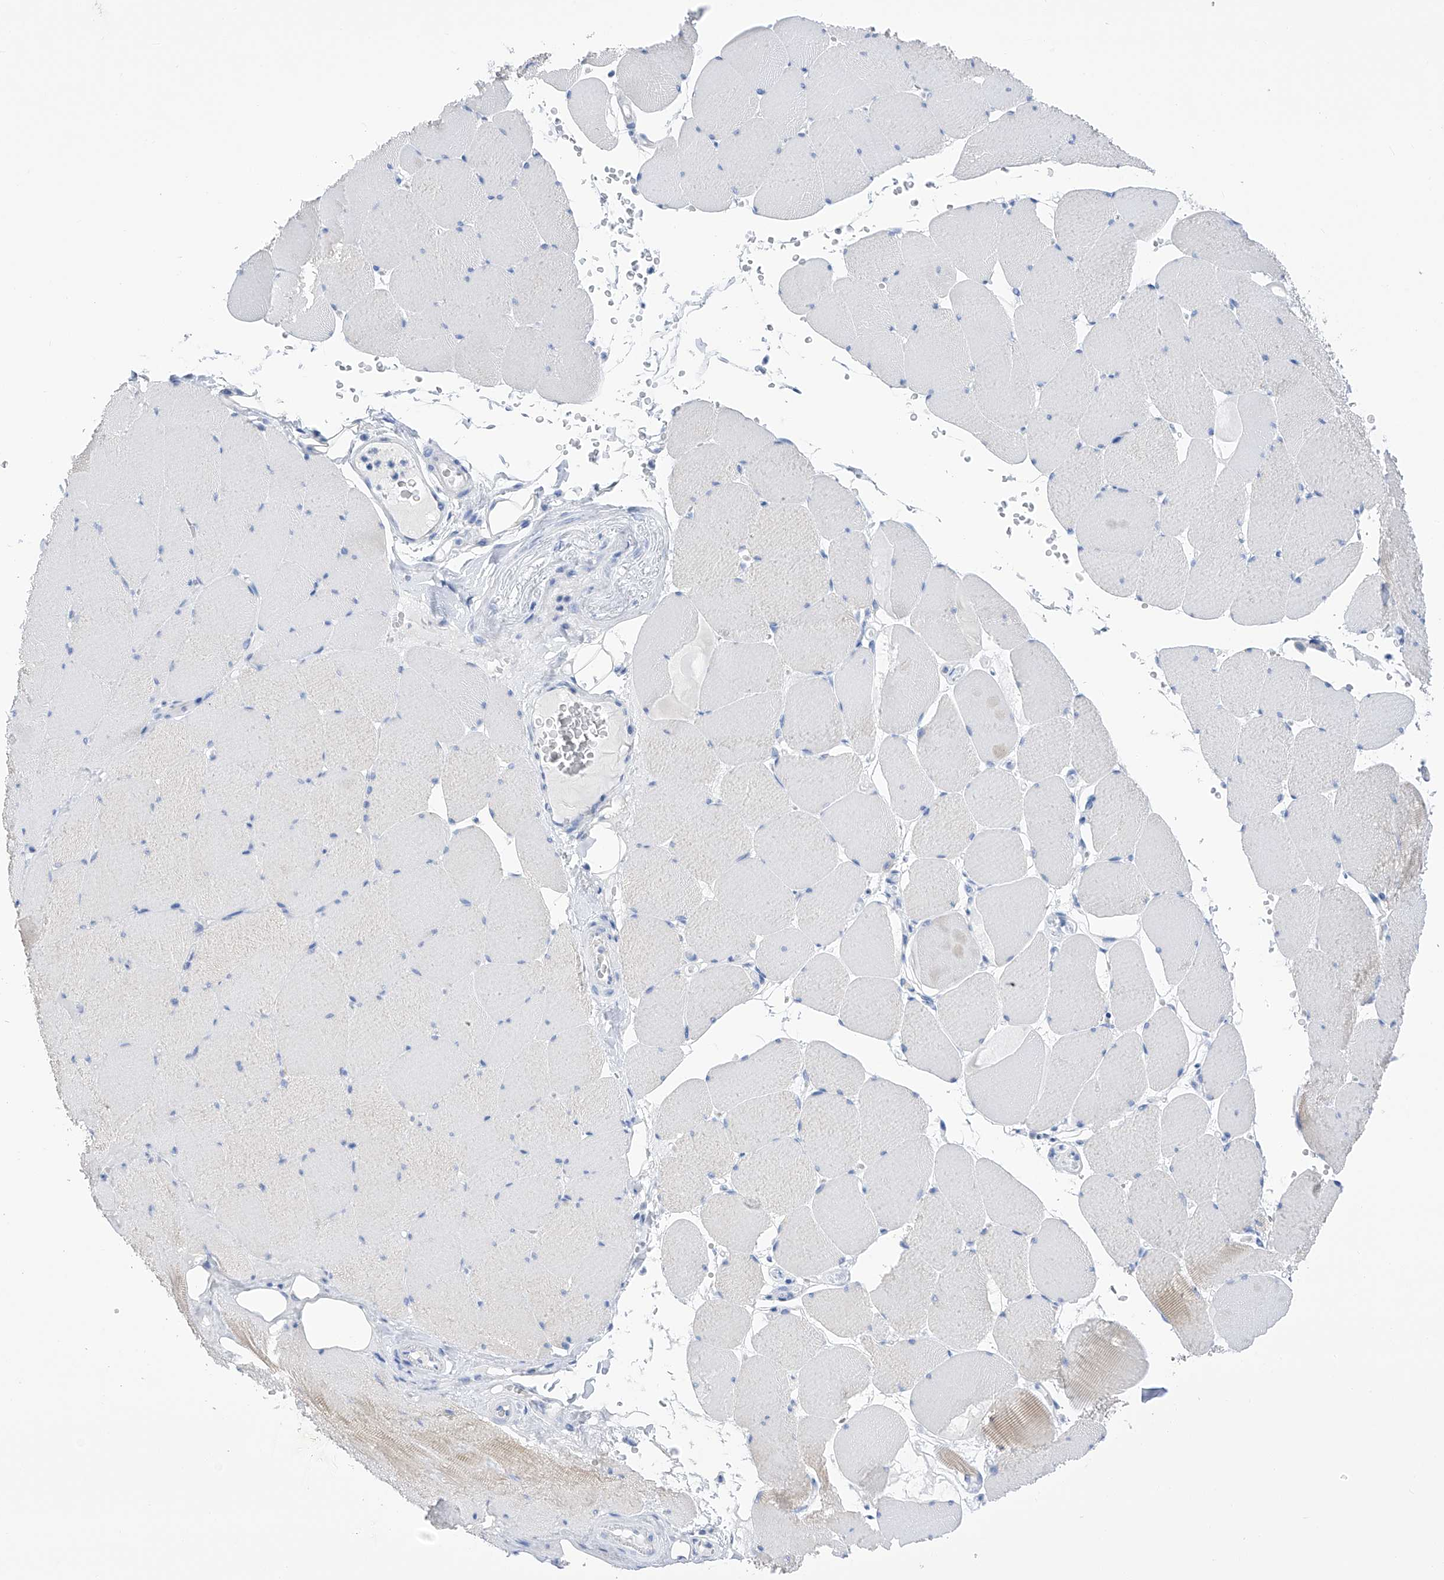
{"staining": {"intensity": "weak", "quantity": "<25%", "location": "cytoplasmic/membranous"}, "tissue": "skeletal muscle", "cell_type": "Myocytes", "image_type": "normal", "snomed": [{"axis": "morphology", "description": "Normal tissue, NOS"}, {"axis": "topography", "description": "Skeletal muscle"}, {"axis": "topography", "description": "Head-Neck"}], "caption": "Immunohistochemical staining of unremarkable human skeletal muscle demonstrates no significant staining in myocytes.", "gene": "FLG", "patient": {"sex": "male", "age": 66}}